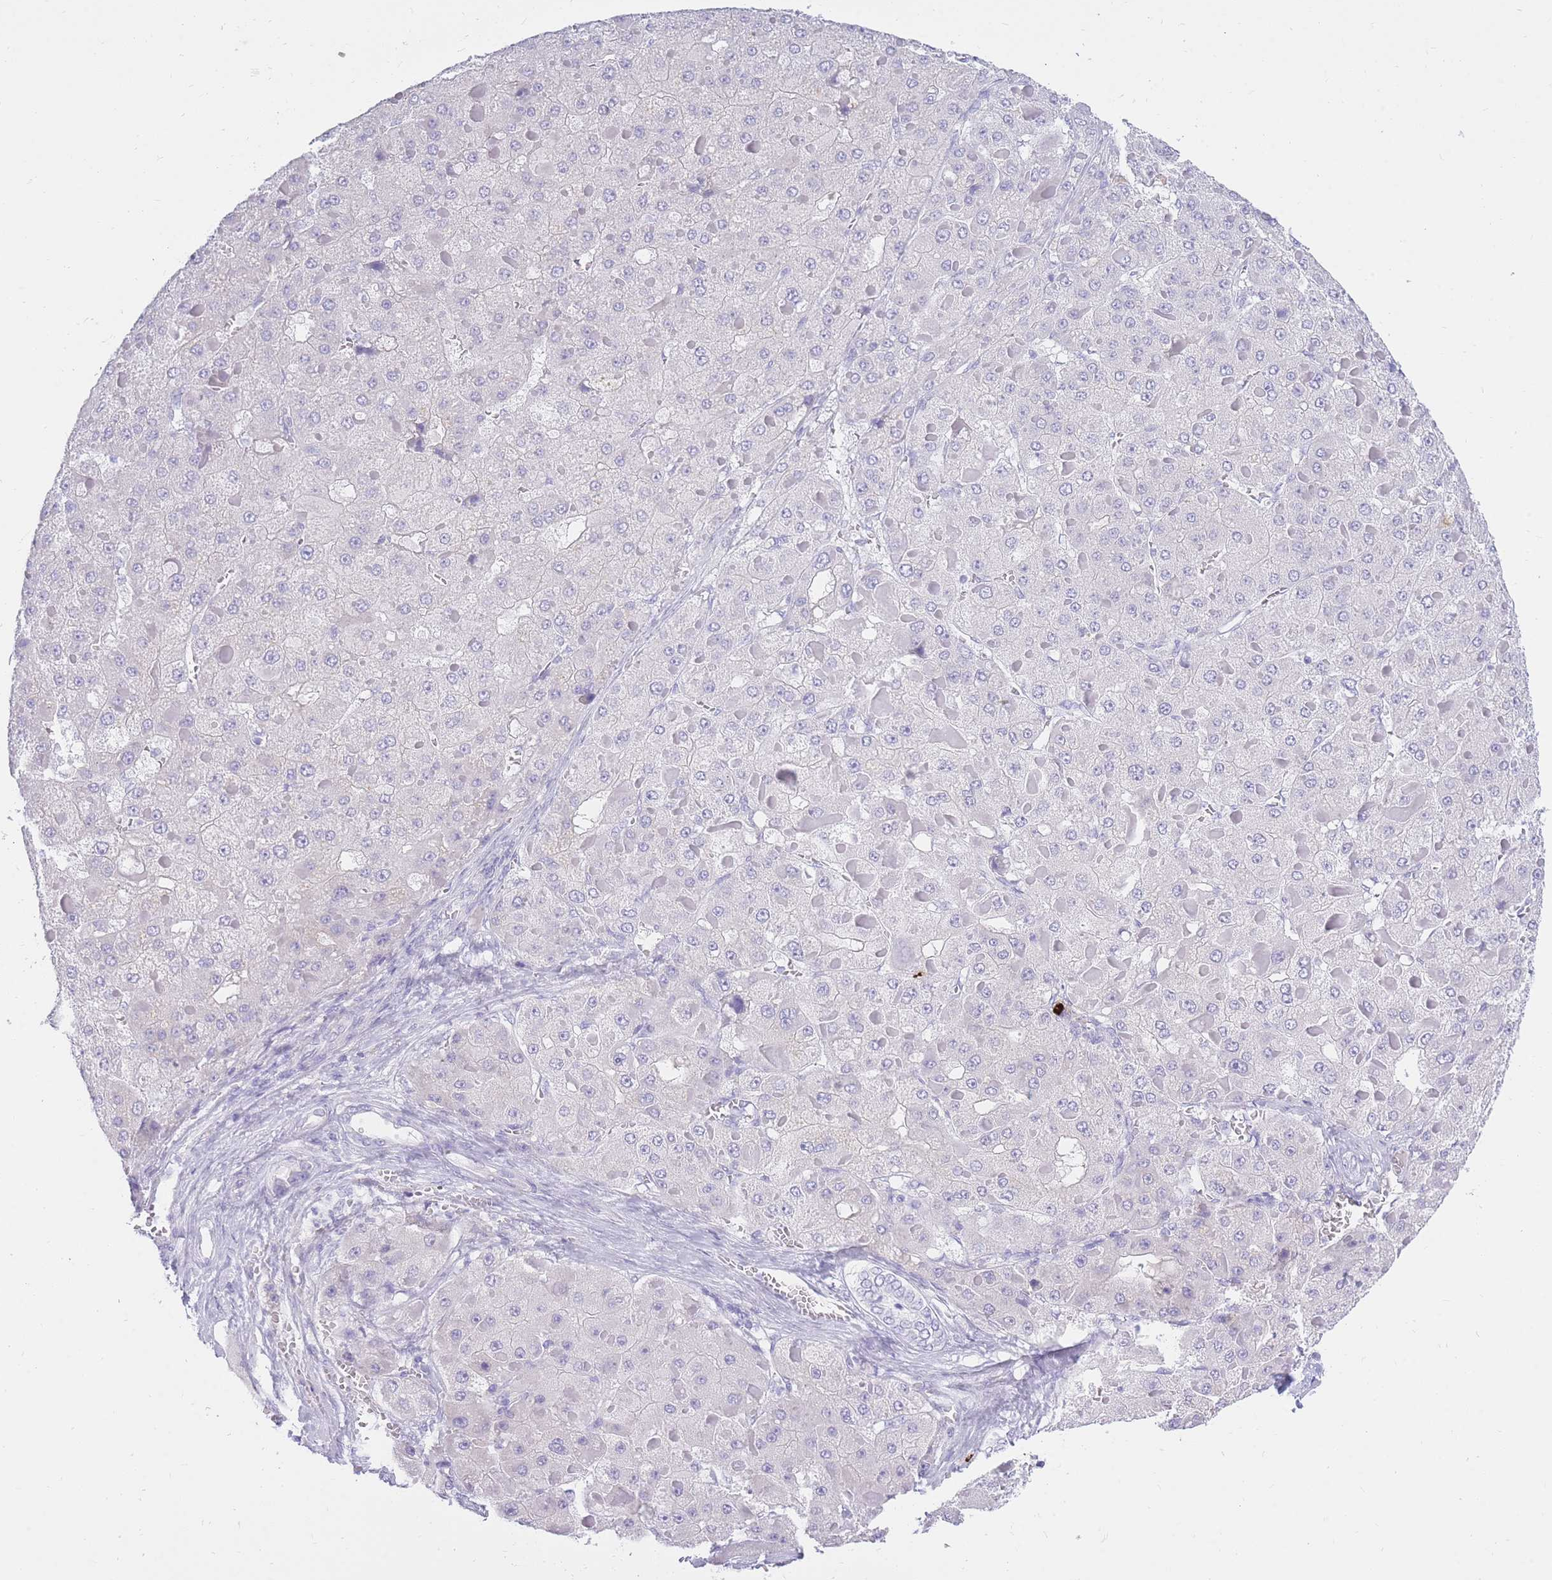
{"staining": {"intensity": "negative", "quantity": "none", "location": "none"}, "tissue": "liver cancer", "cell_type": "Tumor cells", "image_type": "cancer", "snomed": [{"axis": "morphology", "description": "Carcinoma, Hepatocellular, NOS"}, {"axis": "topography", "description": "Liver"}], "caption": "Human liver hepatocellular carcinoma stained for a protein using immunohistochemistry (IHC) demonstrates no staining in tumor cells.", "gene": "TPSD1", "patient": {"sex": "female", "age": 73}}